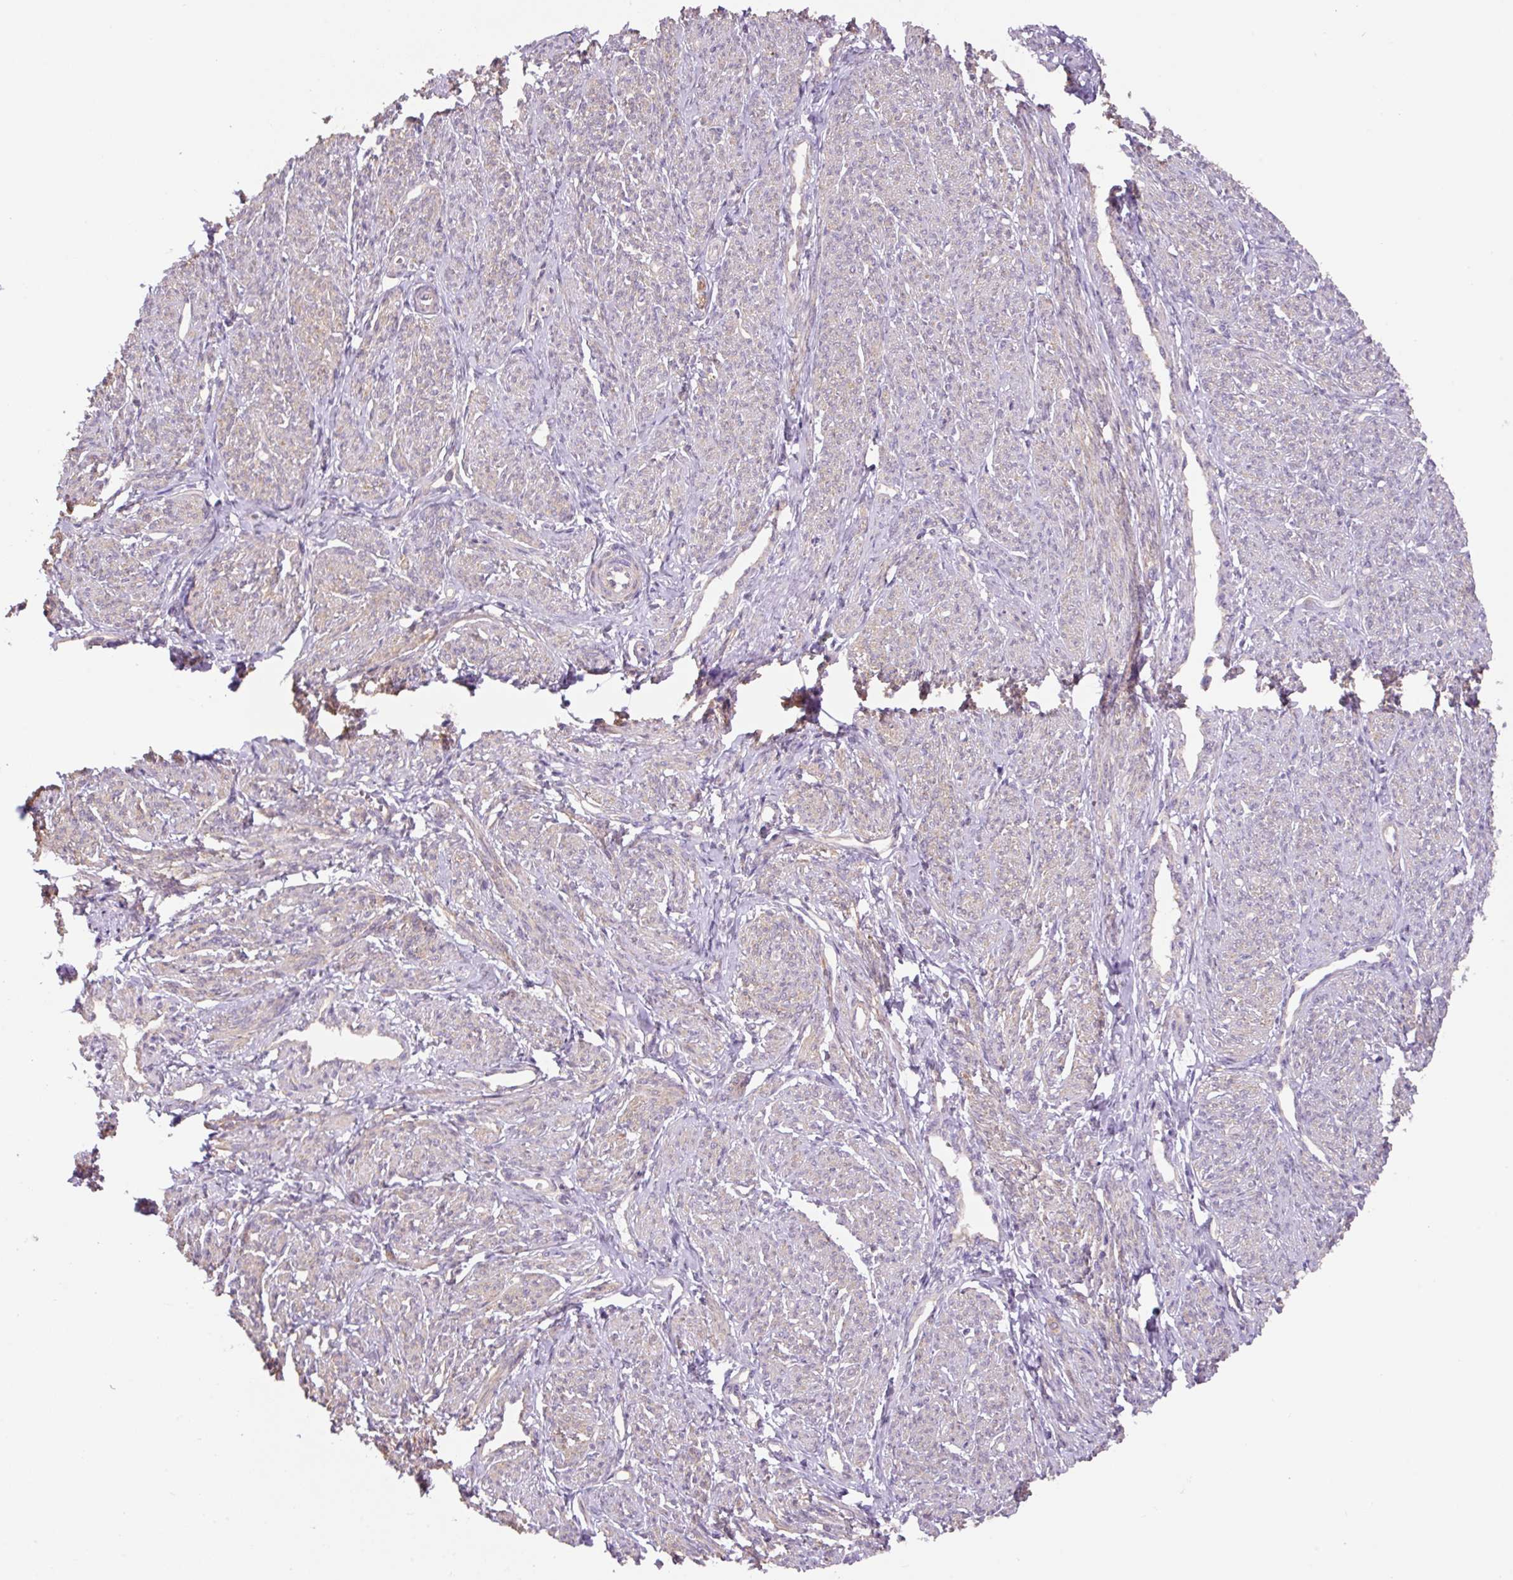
{"staining": {"intensity": "moderate", "quantity": "25%-75%", "location": "cytoplasmic/membranous"}, "tissue": "smooth muscle", "cell_type": "Smooth muscle cells", "image_type": "normal", "snomed": [{"axis": "morphology", "description": "Normal tissue, NOS"}, {"axis": "topography", "description": "Smooth muscle"}], "caption": "Protein staining of benign smooth muscle displays moderate cytoplasmic/membranous staining in about 25%-75% of smooth muscle cells. The protein of interest is shown in brown color, while the nuclei are stained blue.", "gene": "COX8A", "patient": {"sex": "female", "age": 65}}